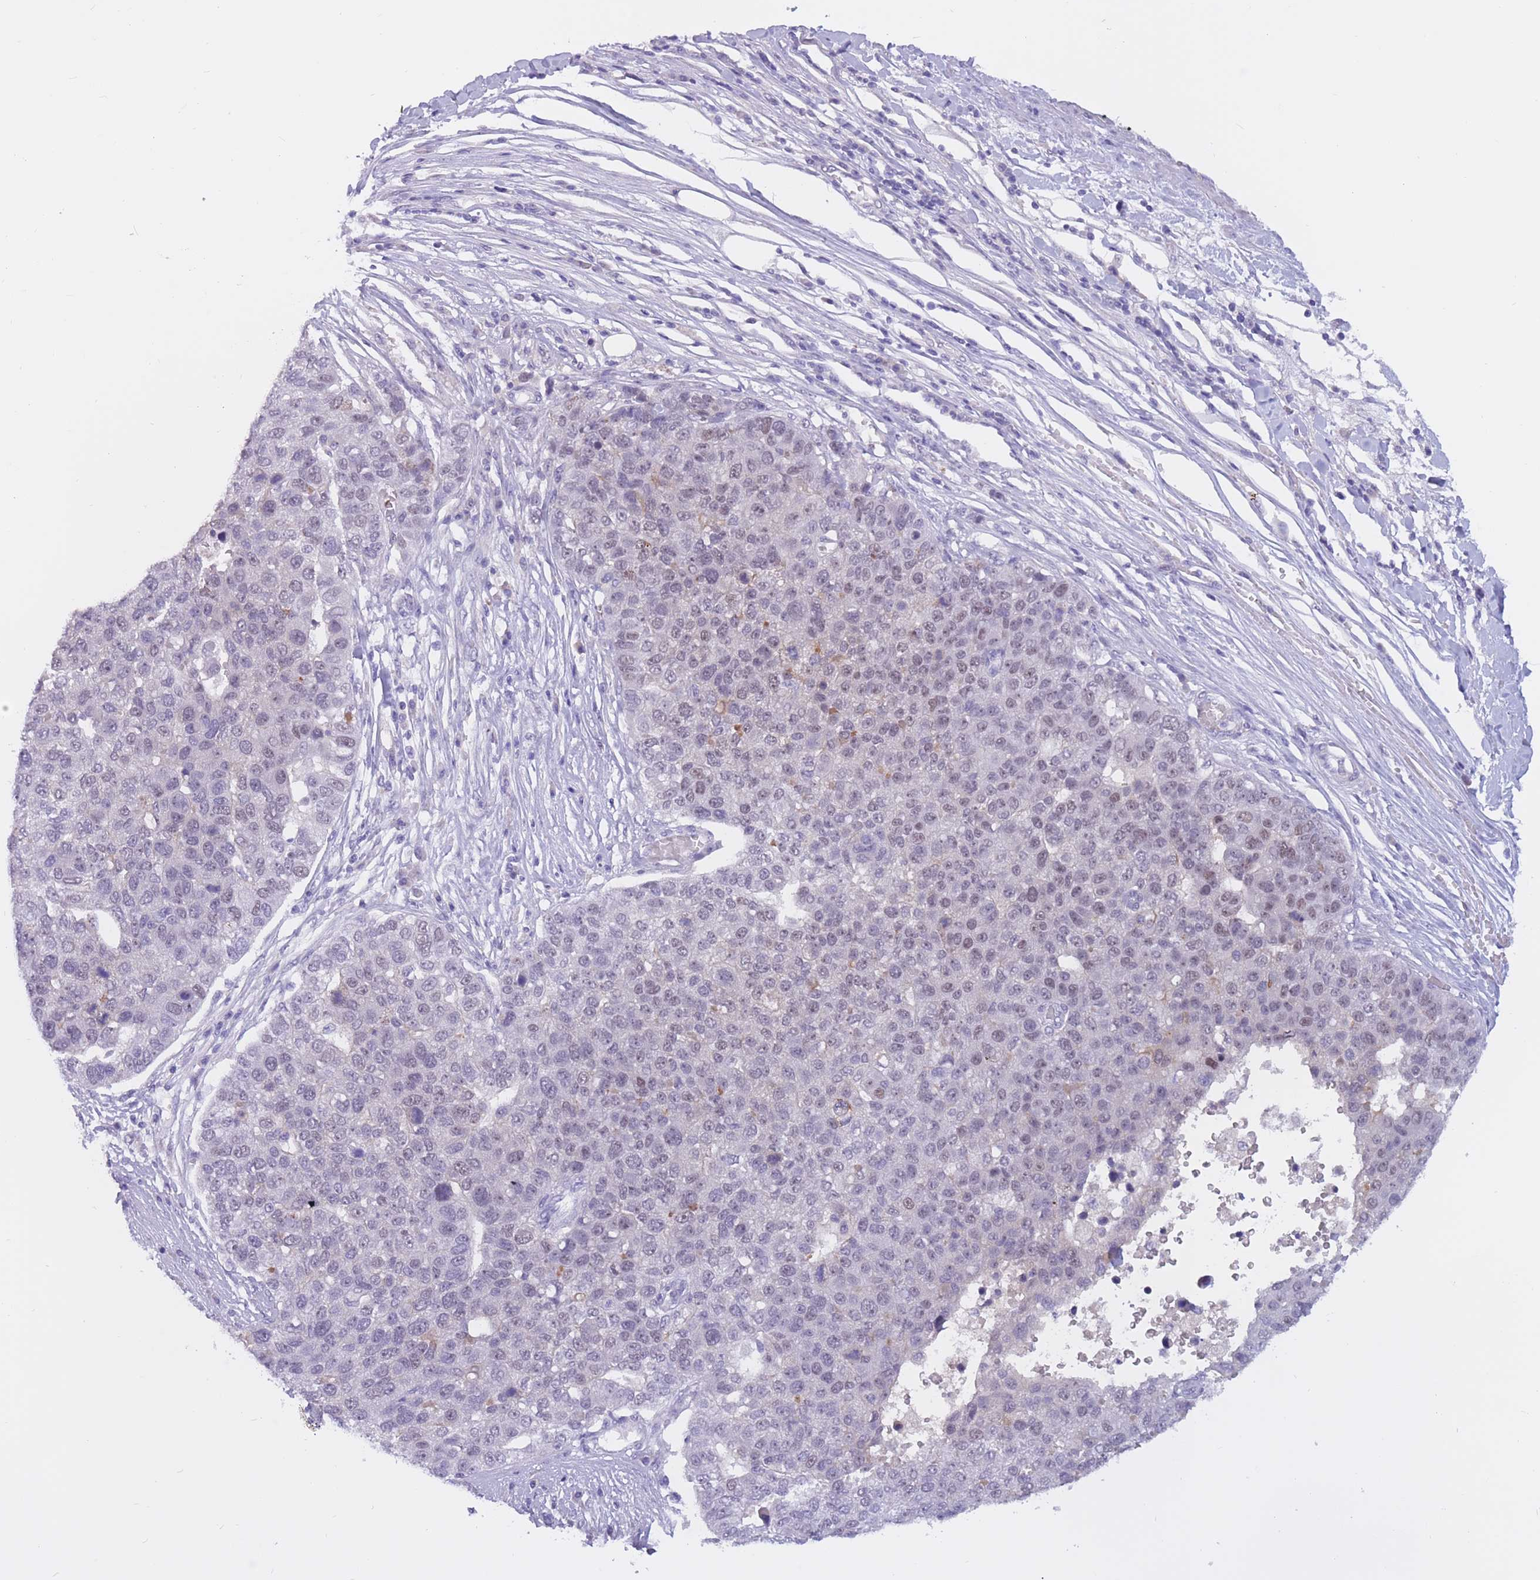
{"staining": {"intensity": "weak", "quantity": "<25%", "location": "nuclear"}, "tissue": "pancreatic cancer", "cell_type": "Tumor cells", "image_type": "cancer", "snomed": [{"axis": "morphology", "description": "Adenocarcinoma, NOS"}, {"axis": "topography", "description": "Pancreas"}], "caption": "Tumor cells are negative for protein expression in human pancreatic cancer (adenocarcinoma). Brightfield microscopy of immunohistochemistry stained with DAB (brown) and hematoxylin (blue), captured at high magnification.", "gene": "BOP1", "patient": {"sex": "female", "age": 61}}